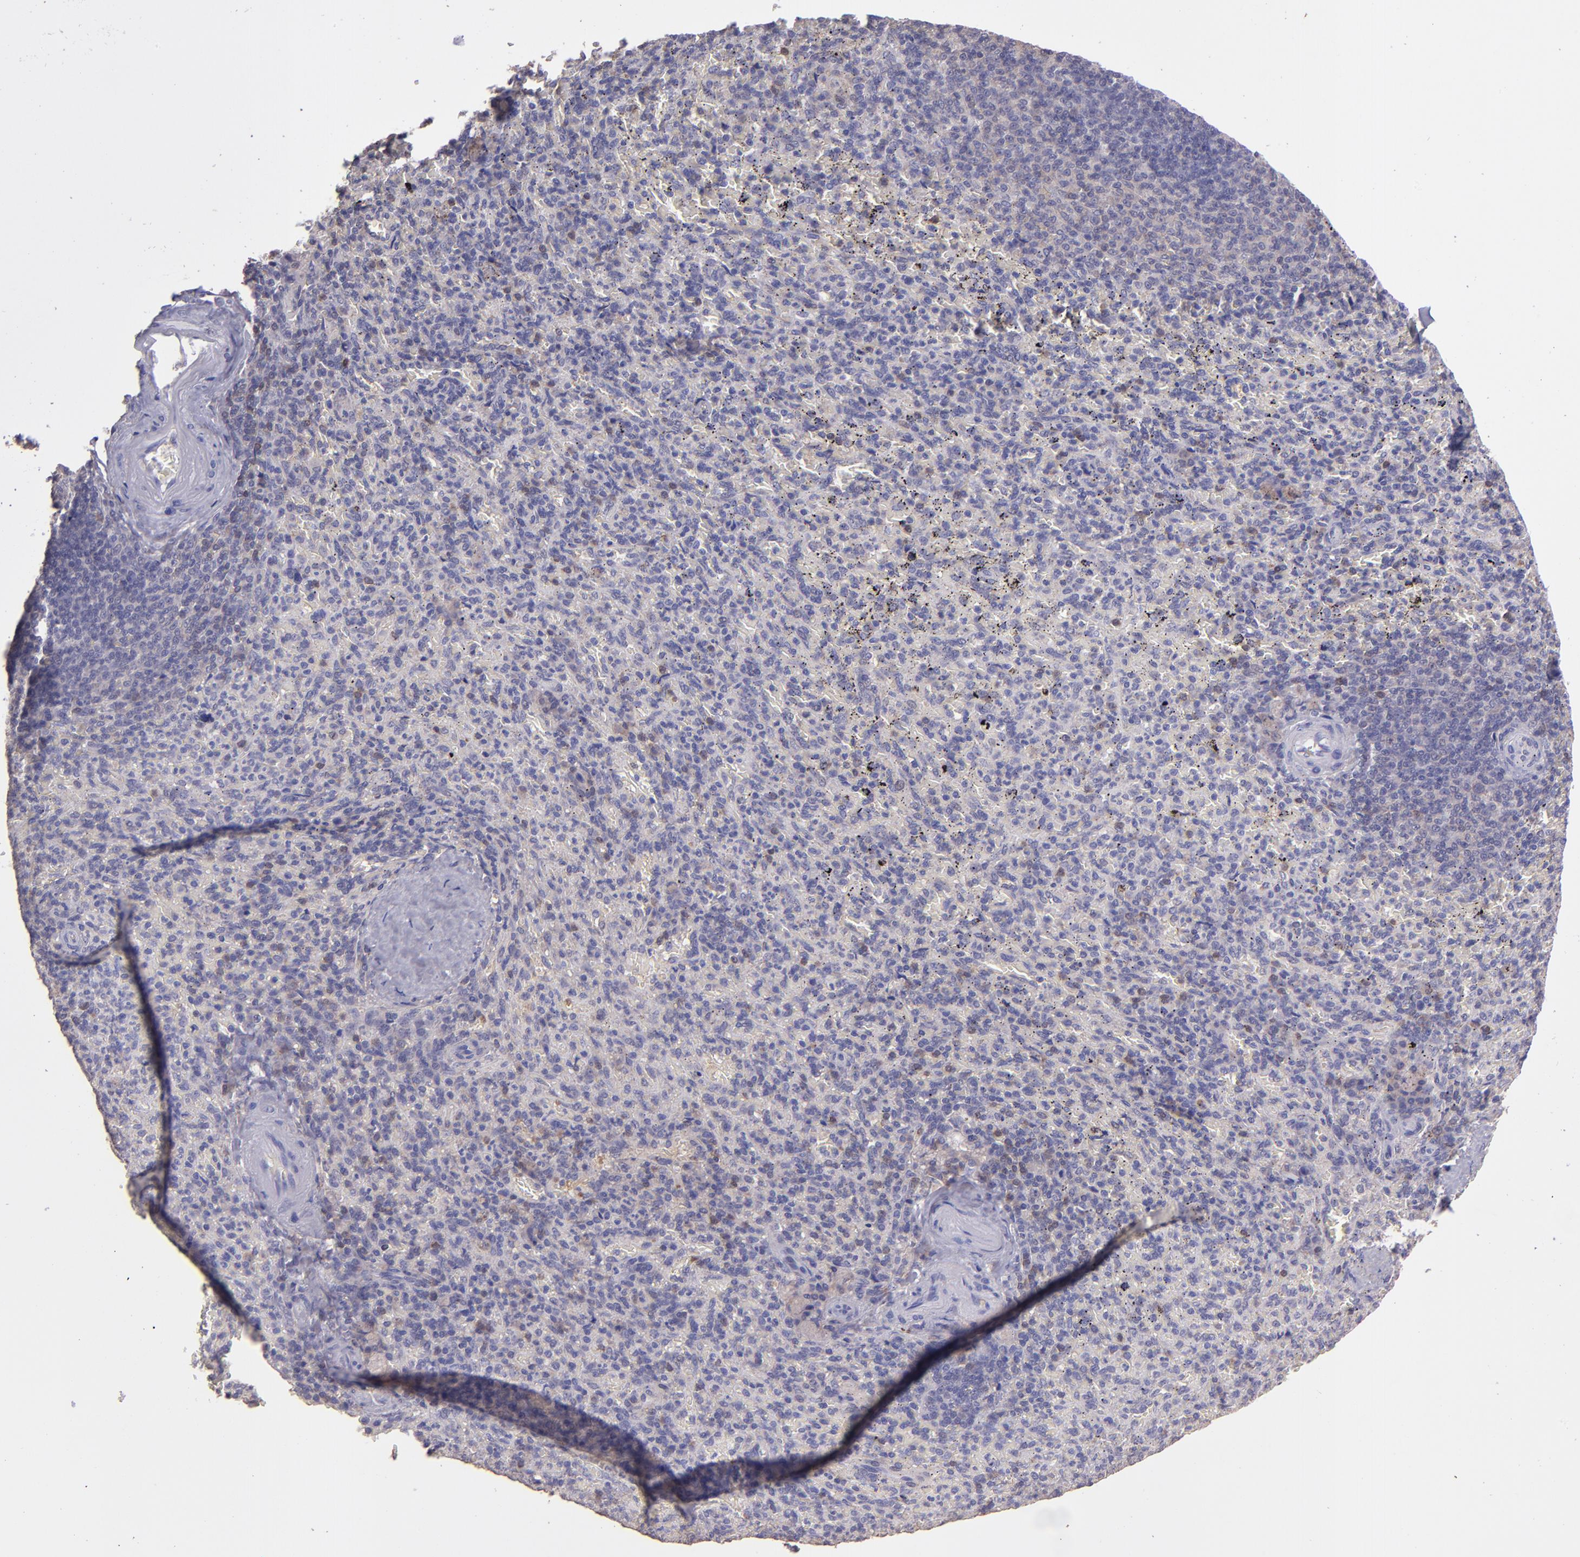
{"staining": {"intensity": "weak", "quantity": "<25%", "location": "cytoplasmic/membranous"}, "tissue": "spleen", "cell_type": "Cells in red pulp", "image_type": "normal", "snomed": [{"axis": "morphology", "description": "Normal tissue, NOS"}, {"axis": "topography", "description": "Spleen"}], "caption": "The micrograph reveals no staining of cells in red pulp in normal spleen.", "gene": "PAPPA", "patient": {"sex": "female", "age": 43}}